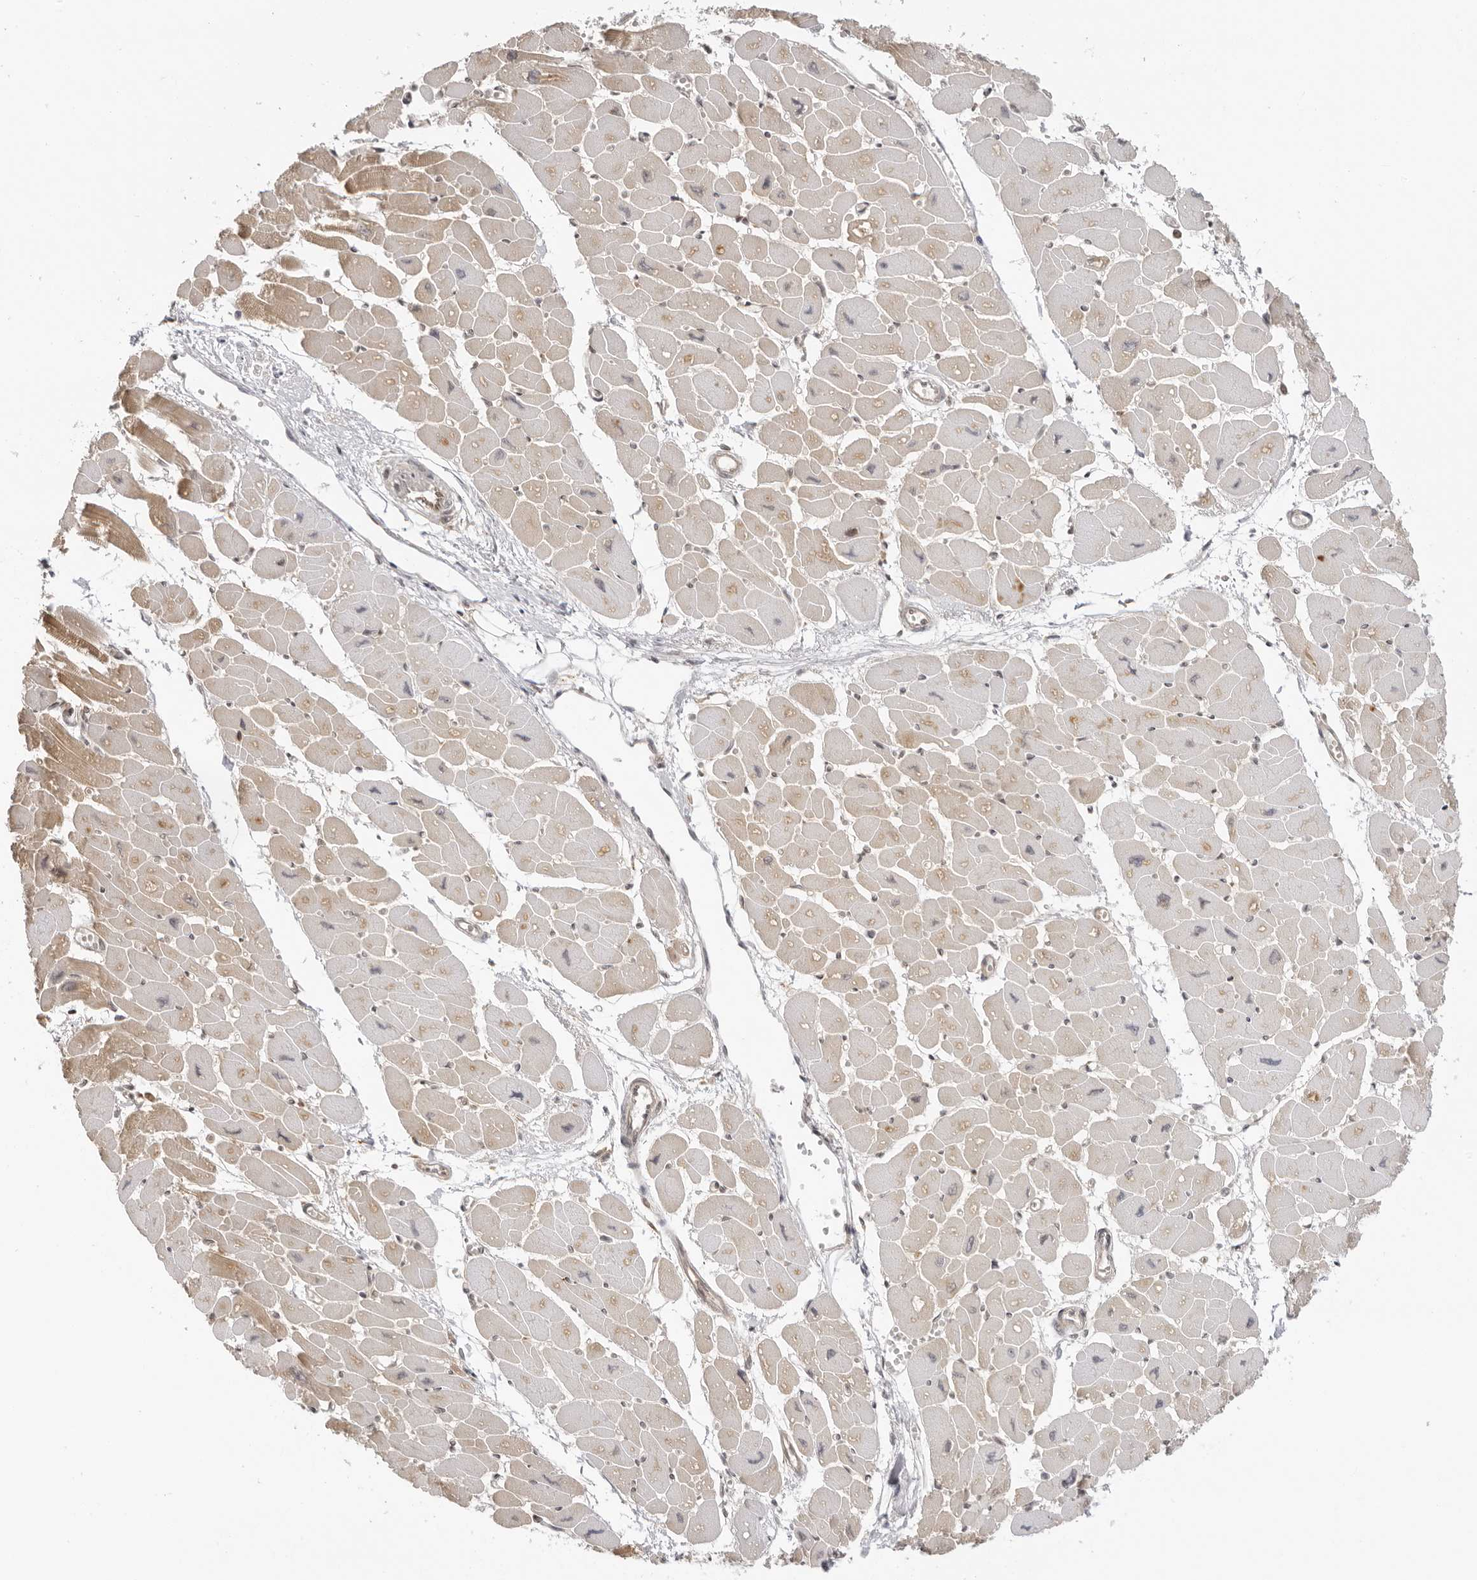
{"staining": {"intensity": "moderate", "quantity": ">75%", "location": "cytoplasmic/membranous"}, "tissue": "heart muscle", "cell_type": "Cardiomyocytes", "image_type": "normal", "snomed": [{"axis": "morphology", "description": "Normal tissue, NOS"}, {"axis": "topography", "description": "Heart"}], "caption": "Protein staining displays moderate cytoplasmic/membranous staining in approximately >75% of cardiomyocytes in unremarkable heart muscle. The protein is shown in brown color, while the nuclei are stained blue.", "gene": "PRRC2C", "patient": {"sex": "female", "age": 54}}